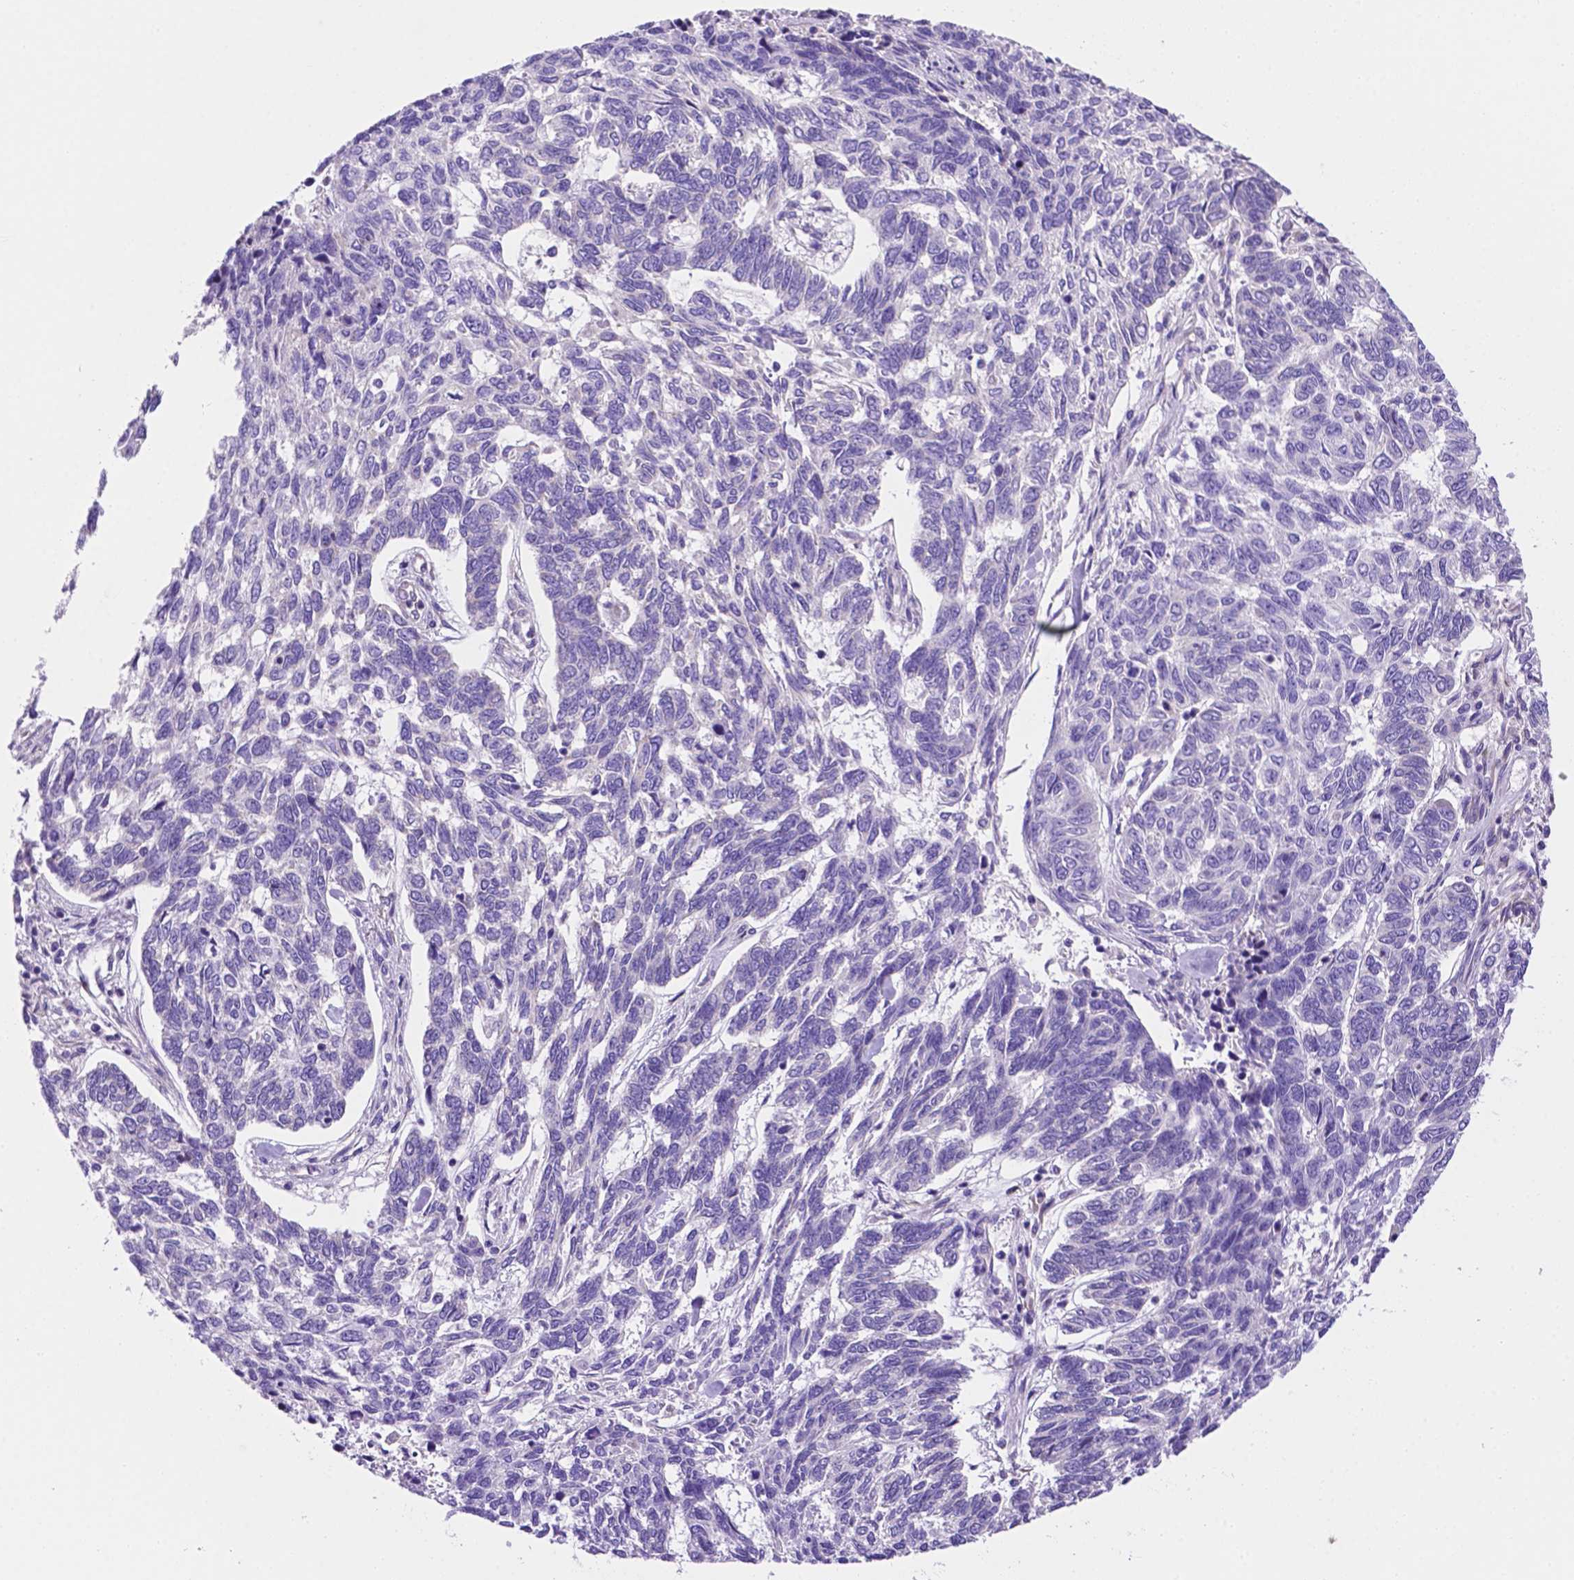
{"staining": {"intensity": "negative", "quantity": "none", "location": "none"}, "tissue": "skin cancer", "cell_type": "Tumor cells", "image_type": "cancer", "snomed": [{"axis": "morphology", "description": "Basal cell carcinoma"}, {"axis": "topography", "description": "Skin"}], "caption": "DAB immunohistochemical staining of human basal cell carcinoma (skin) reveals no significant positivity in tumor cells.", "gene": "CEACAM7", "patient": {"sex": "female", "age": 65}}